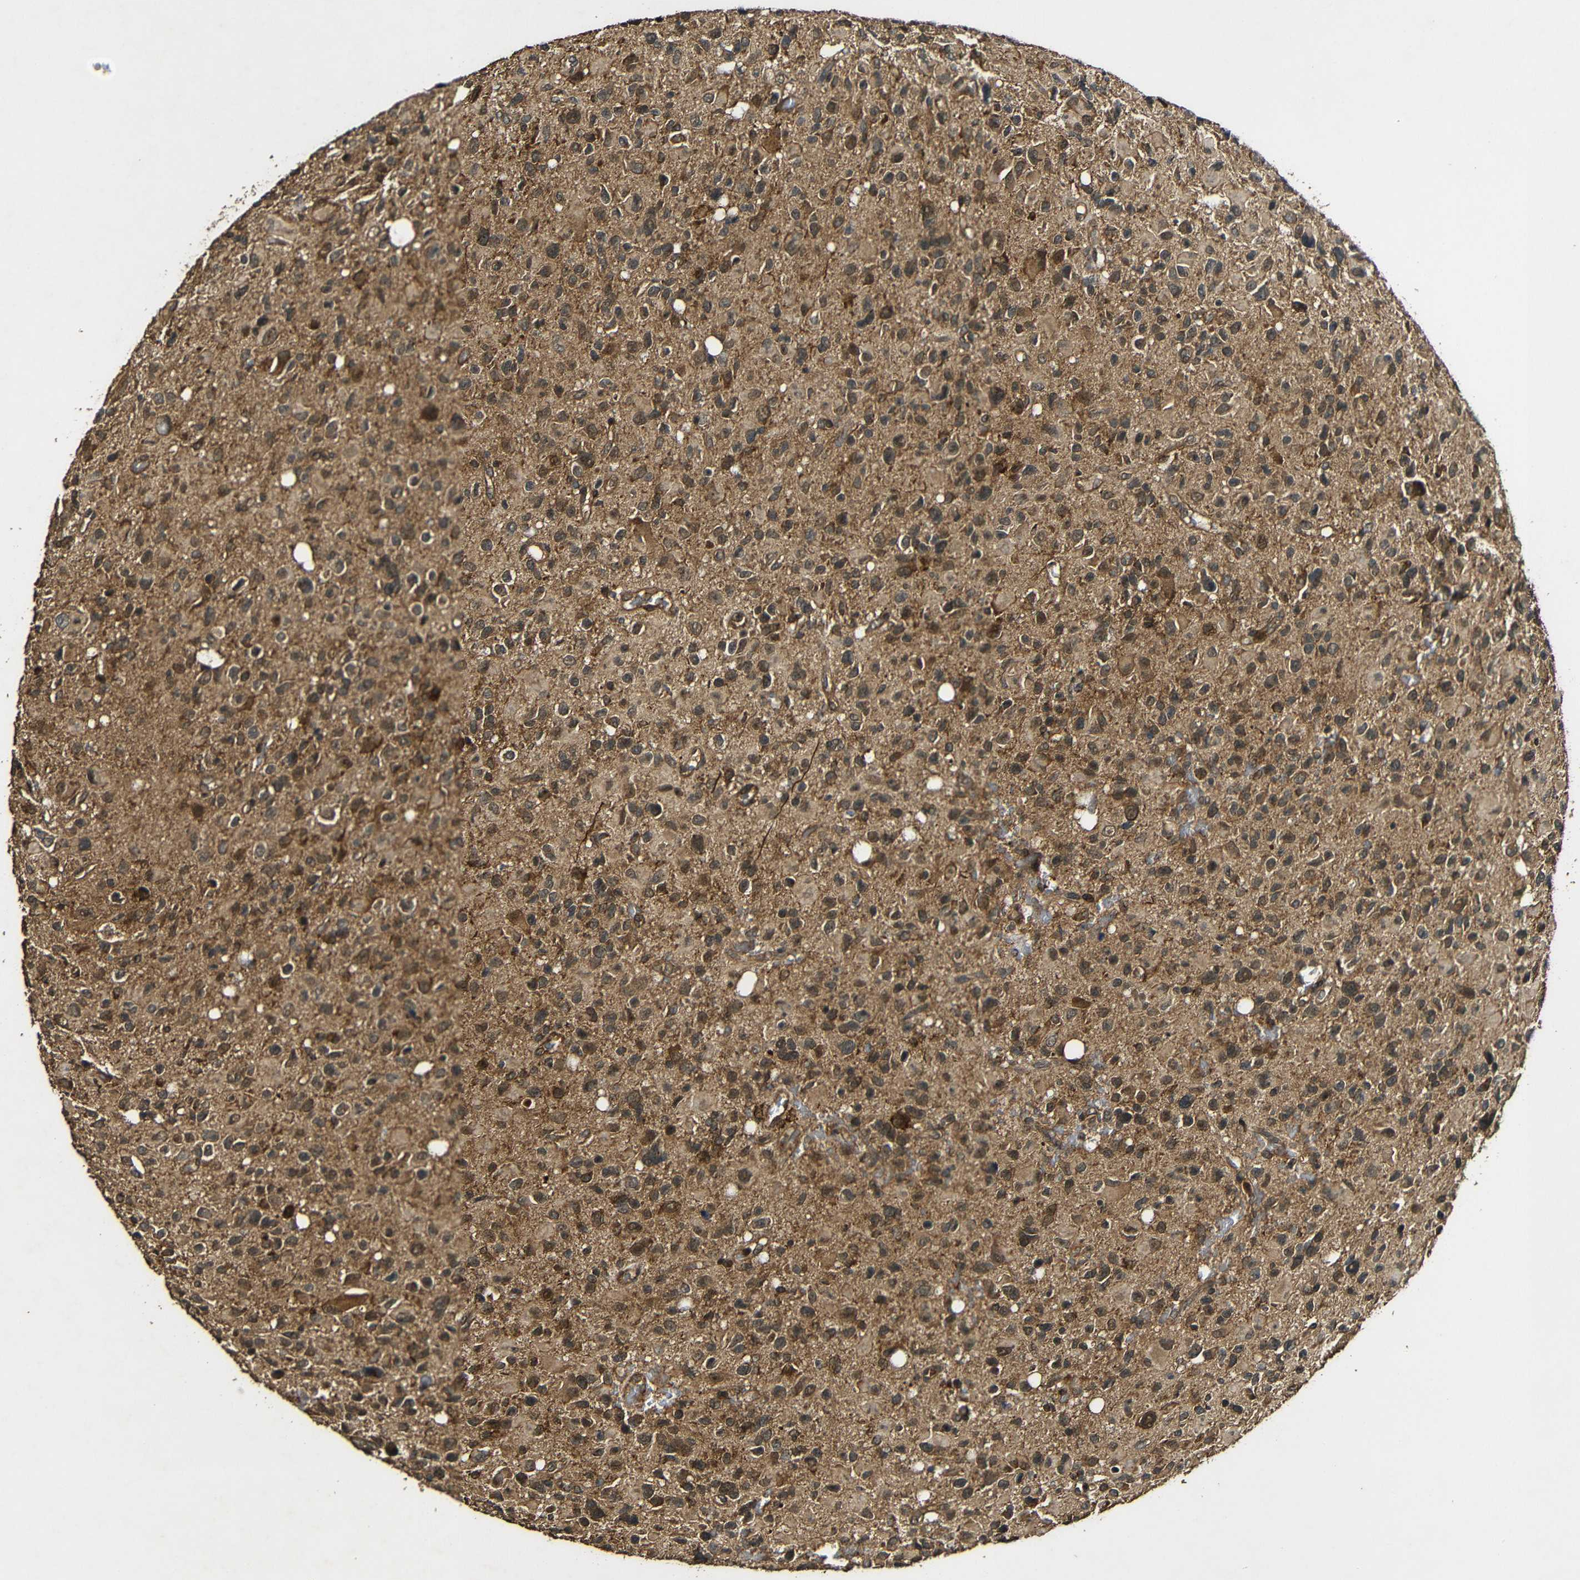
{"staining": {"intensity": "moderate", "quantity": ">75%", "location": "cytoplasmic/membranous"}, "tissue": "glioma", "cell_type": "Tumor cells", "image_type": "cancer", "snomed": [{"axis": "morphology", "description": "Glioma, malignant, High grade"}, {"axis": "topography", "description": "Brain"}], "caption": "Protein analysis of glioma tissue demonstrates moderate cytoplasmic/membranous expression in about >75% of tumor cells.", "gene": "CASP8", "patient": {"sex": "male", "age": 48}}